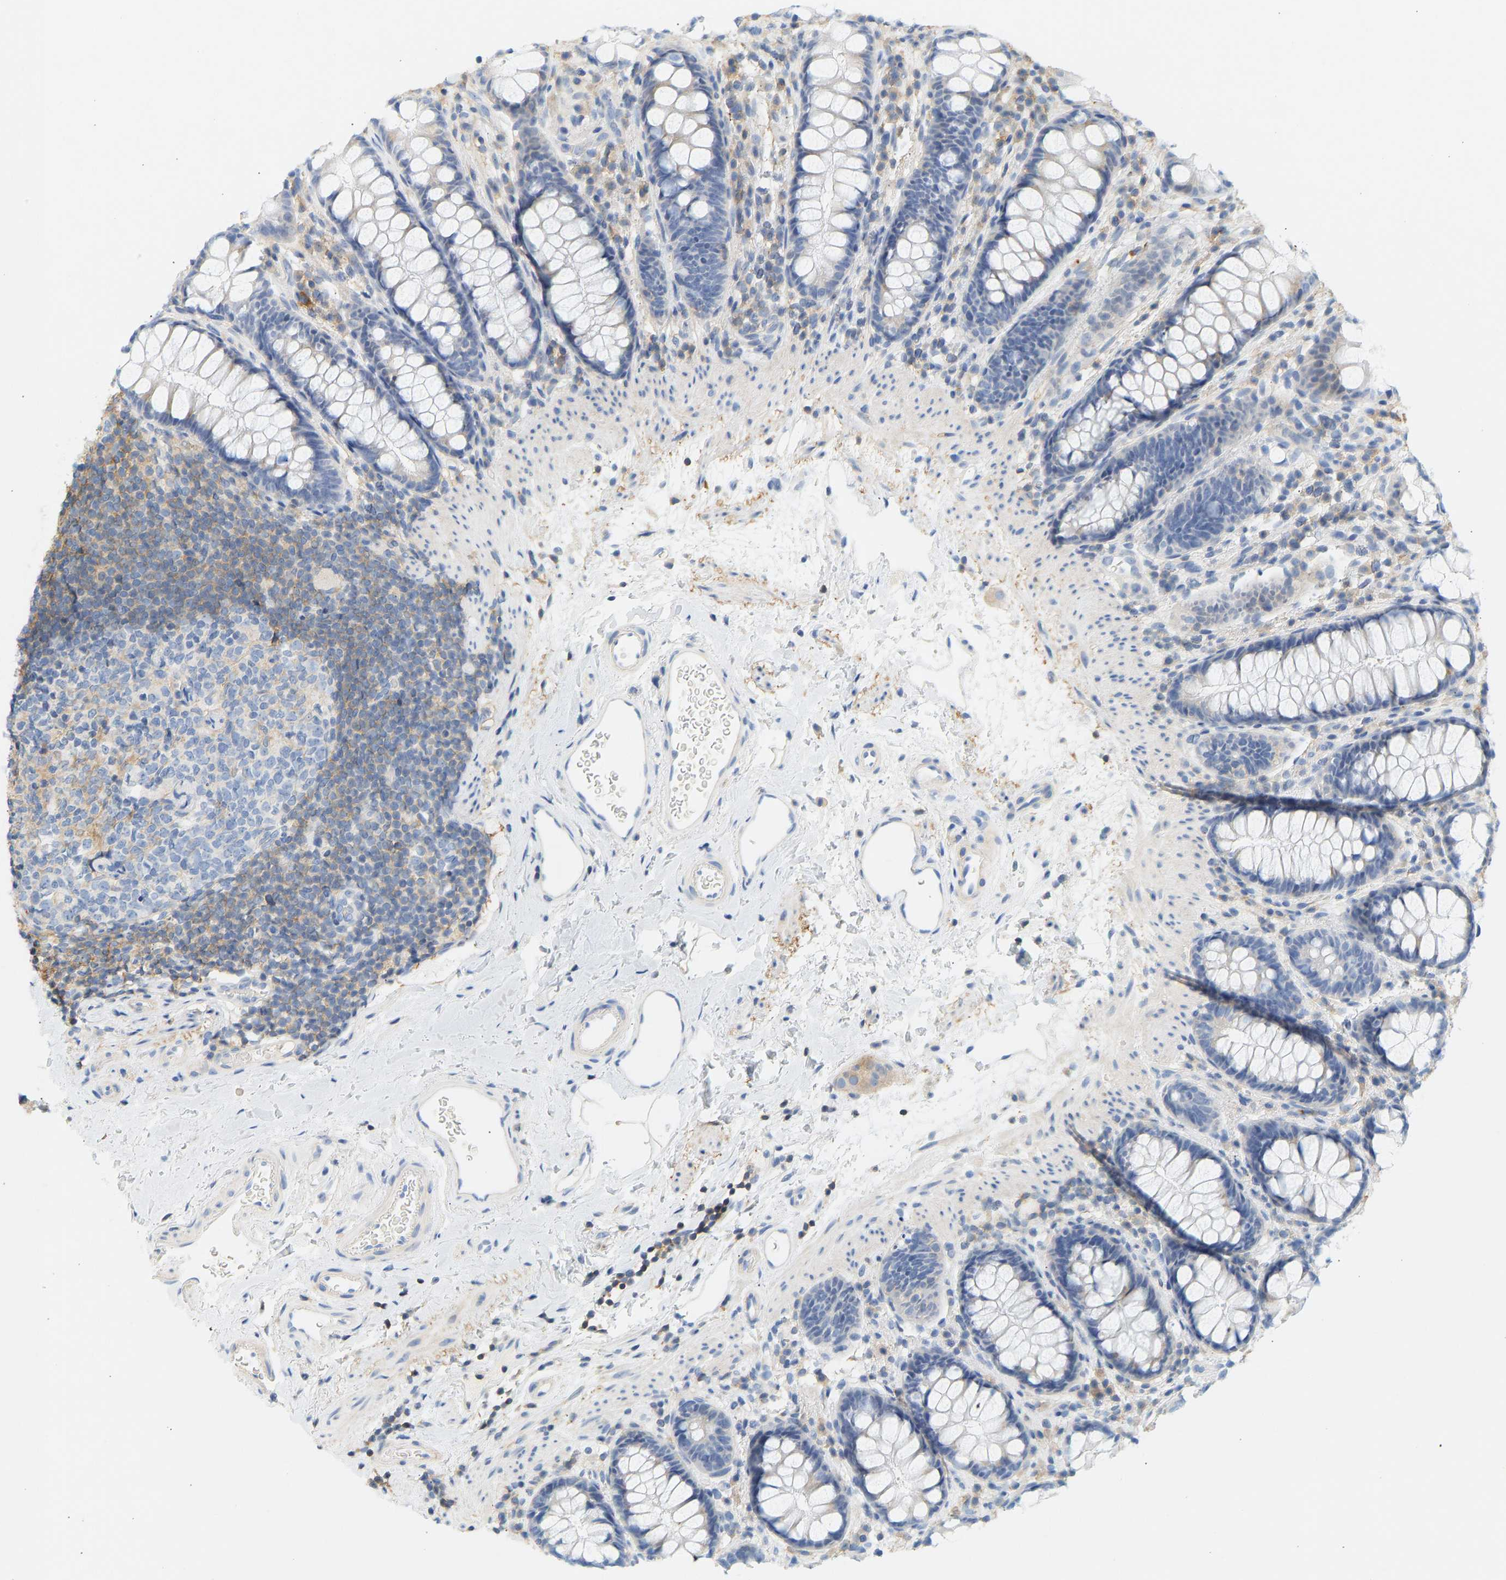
{"staining": {"intensity": "negative", "quantity": "none", "location": "none"}, "tissue": "rectum", "cell_type": "Glandular cells", "image_type": "normal", "snomed": [{"axis": "morphology", "description": "Normal tissue, NOS"}, {"axis": "topography", "description": "Rectum"}], "caption": "IHC of benign human rectum displays no expression in glandular cells. (Brightfield microscopy of DAB (3,3'-diaminobenzidine) immunohistochemistry at high magnification).", "gene": "BVES", "patient": {"sex": "female", "age": 65}}